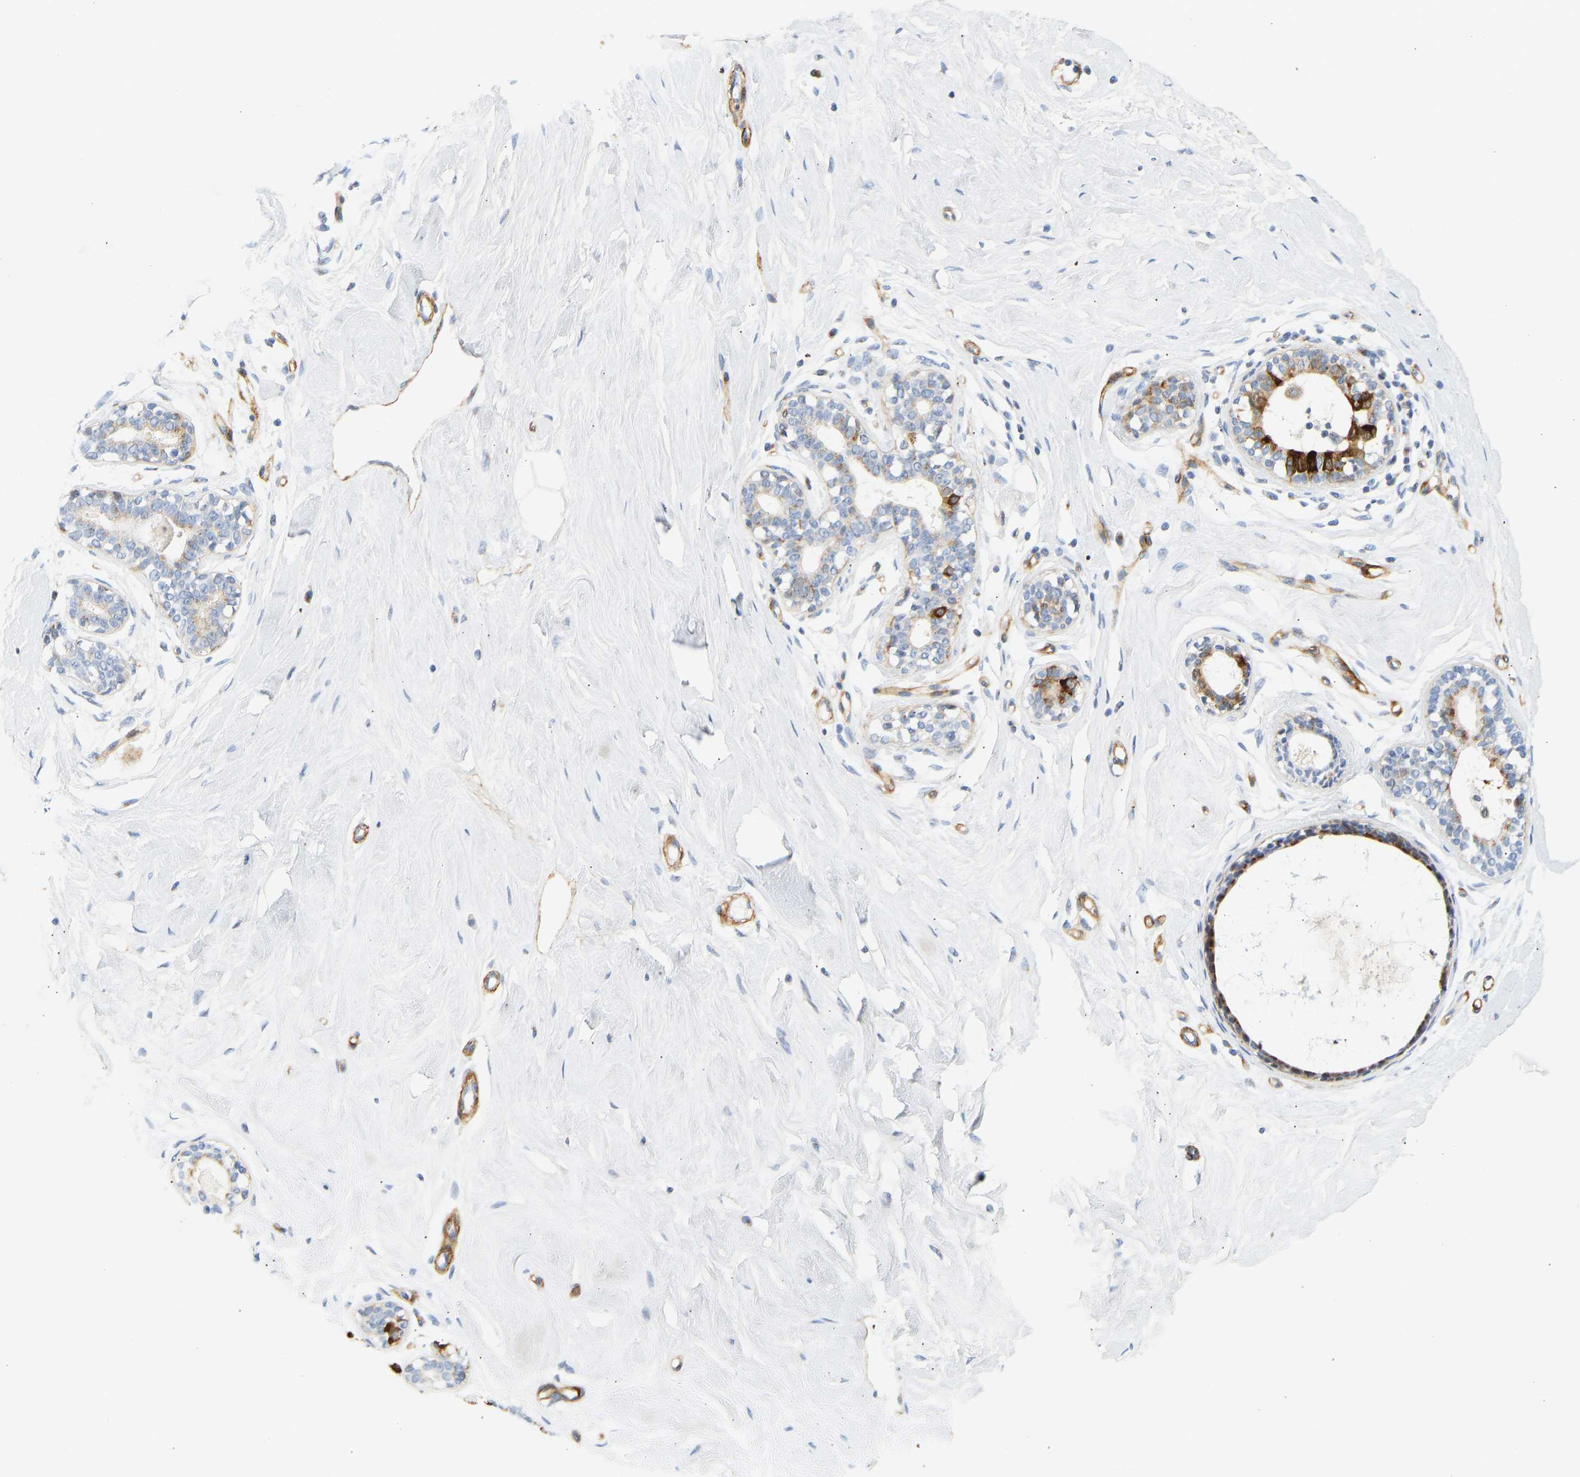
{"staining": {"intensity": "weak", "quantity": "<25%", "location": "cytoplasmic/membranous"}, "tissue": "breast", "cell_type": "Adipocytes", "image_type": "normal", "snomed": [{"axis": "morphology", "description": "Normal tissue, NOS"}, {"axis": "topography", "description": "Breast"}], "caption": "DAB immunohistochemical staining of unremarkable breast displays no significant staining in adipocytes. (Stains: DAB (3,3'-diaminobenzidine) immunohistochemistry with hematoxylin counter stain, Microscopy: brightfield microscopy at high magnification).", "gene": "SLC30A7", "patient": {"sex": "female", "age": 23}}